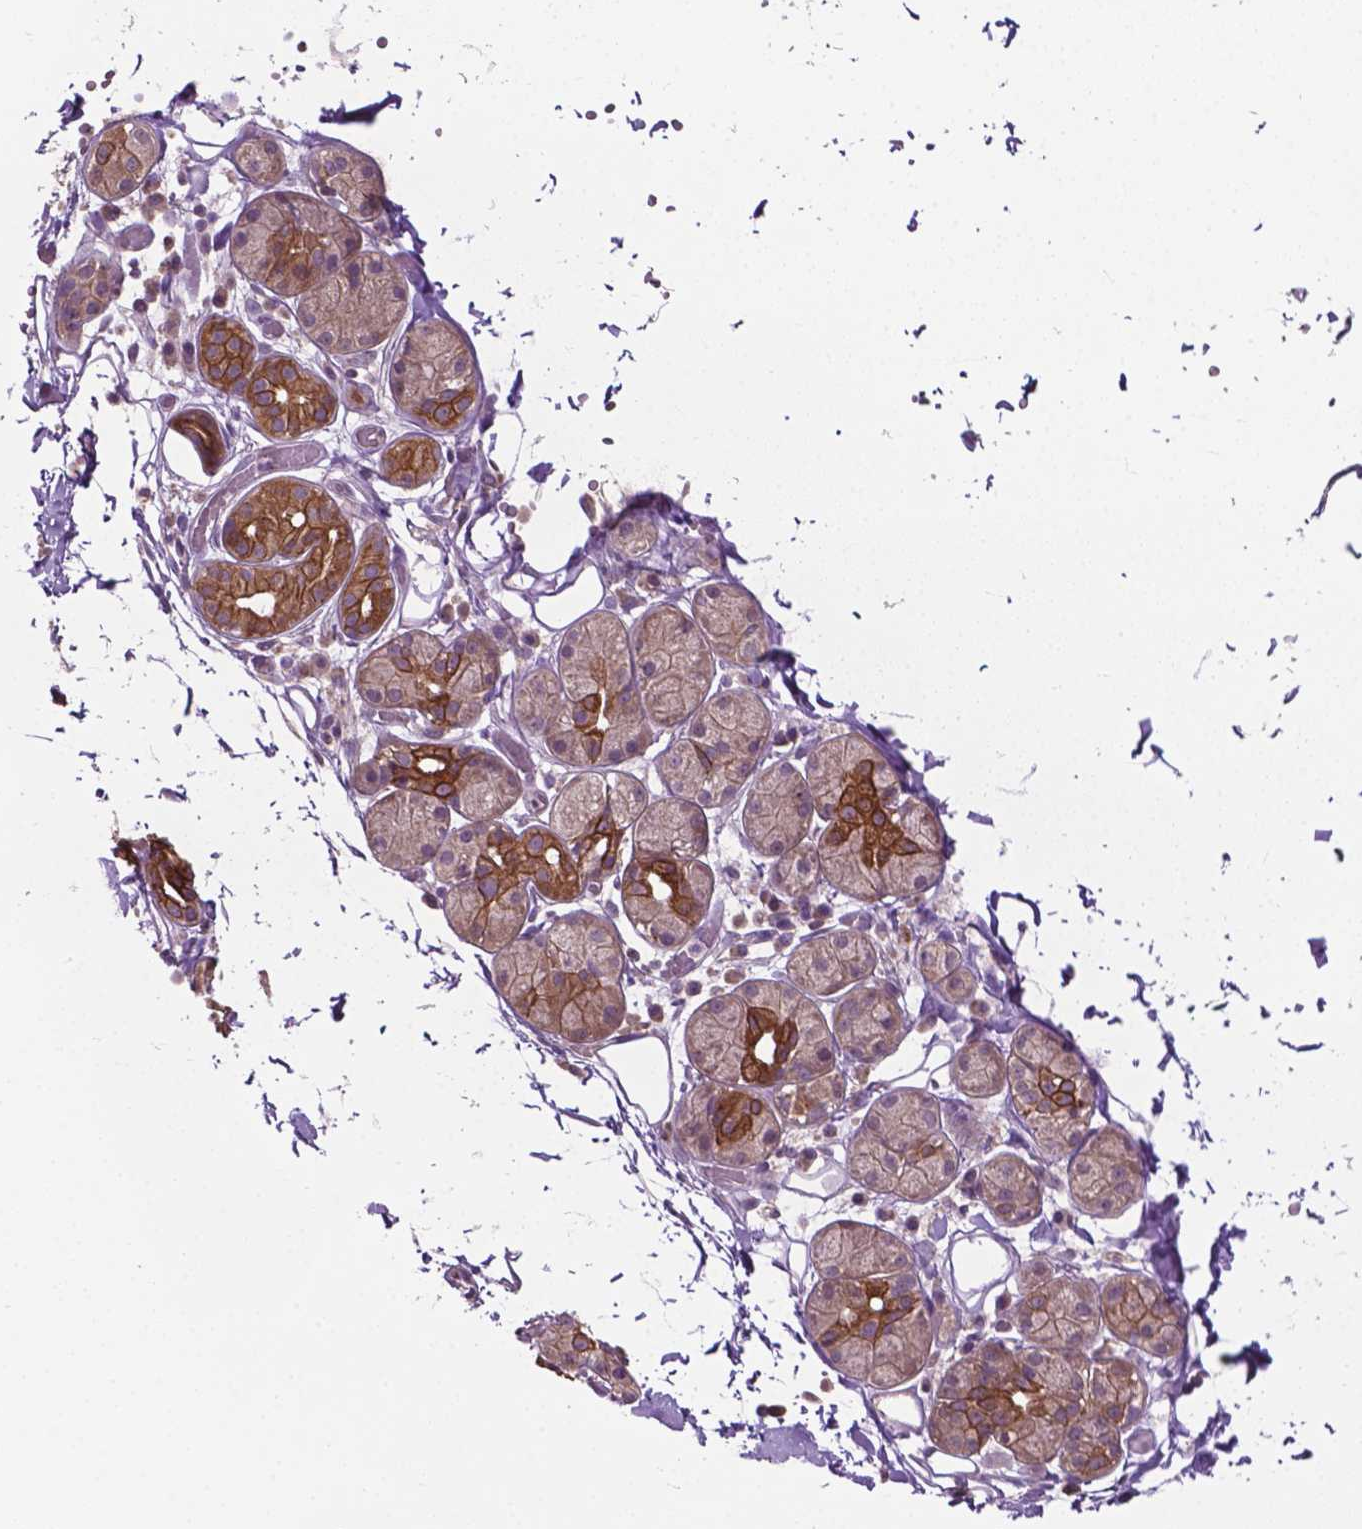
{"staining": {"intensity": "strong", "quantity": "<25%", "location": "cytoplasmic/membranous"}, "tissue": "salivary gland", "cell_type": "Glandular cells", "image_type": "normal", "snomed": [{"axis": "morphology", "description": "Normal tissue, NOS"}, {"axis": "topography", "description": "Salivary gland"}, {"axis": "topography", "description": "Peripheral nerve tissue"}], "caption": "Glandular cells display medium levels of strong cytoplasmic/membranous staining in about <25% of cells in unremarkable salivary gland. The staining was performed using DAB to visualize the protein expression in brown, while the nuclei were stained in blue with hematoxylin (Magnification: 20x).", "gene": "MZT1", "patient": {"sex": "male", "age": 71}}